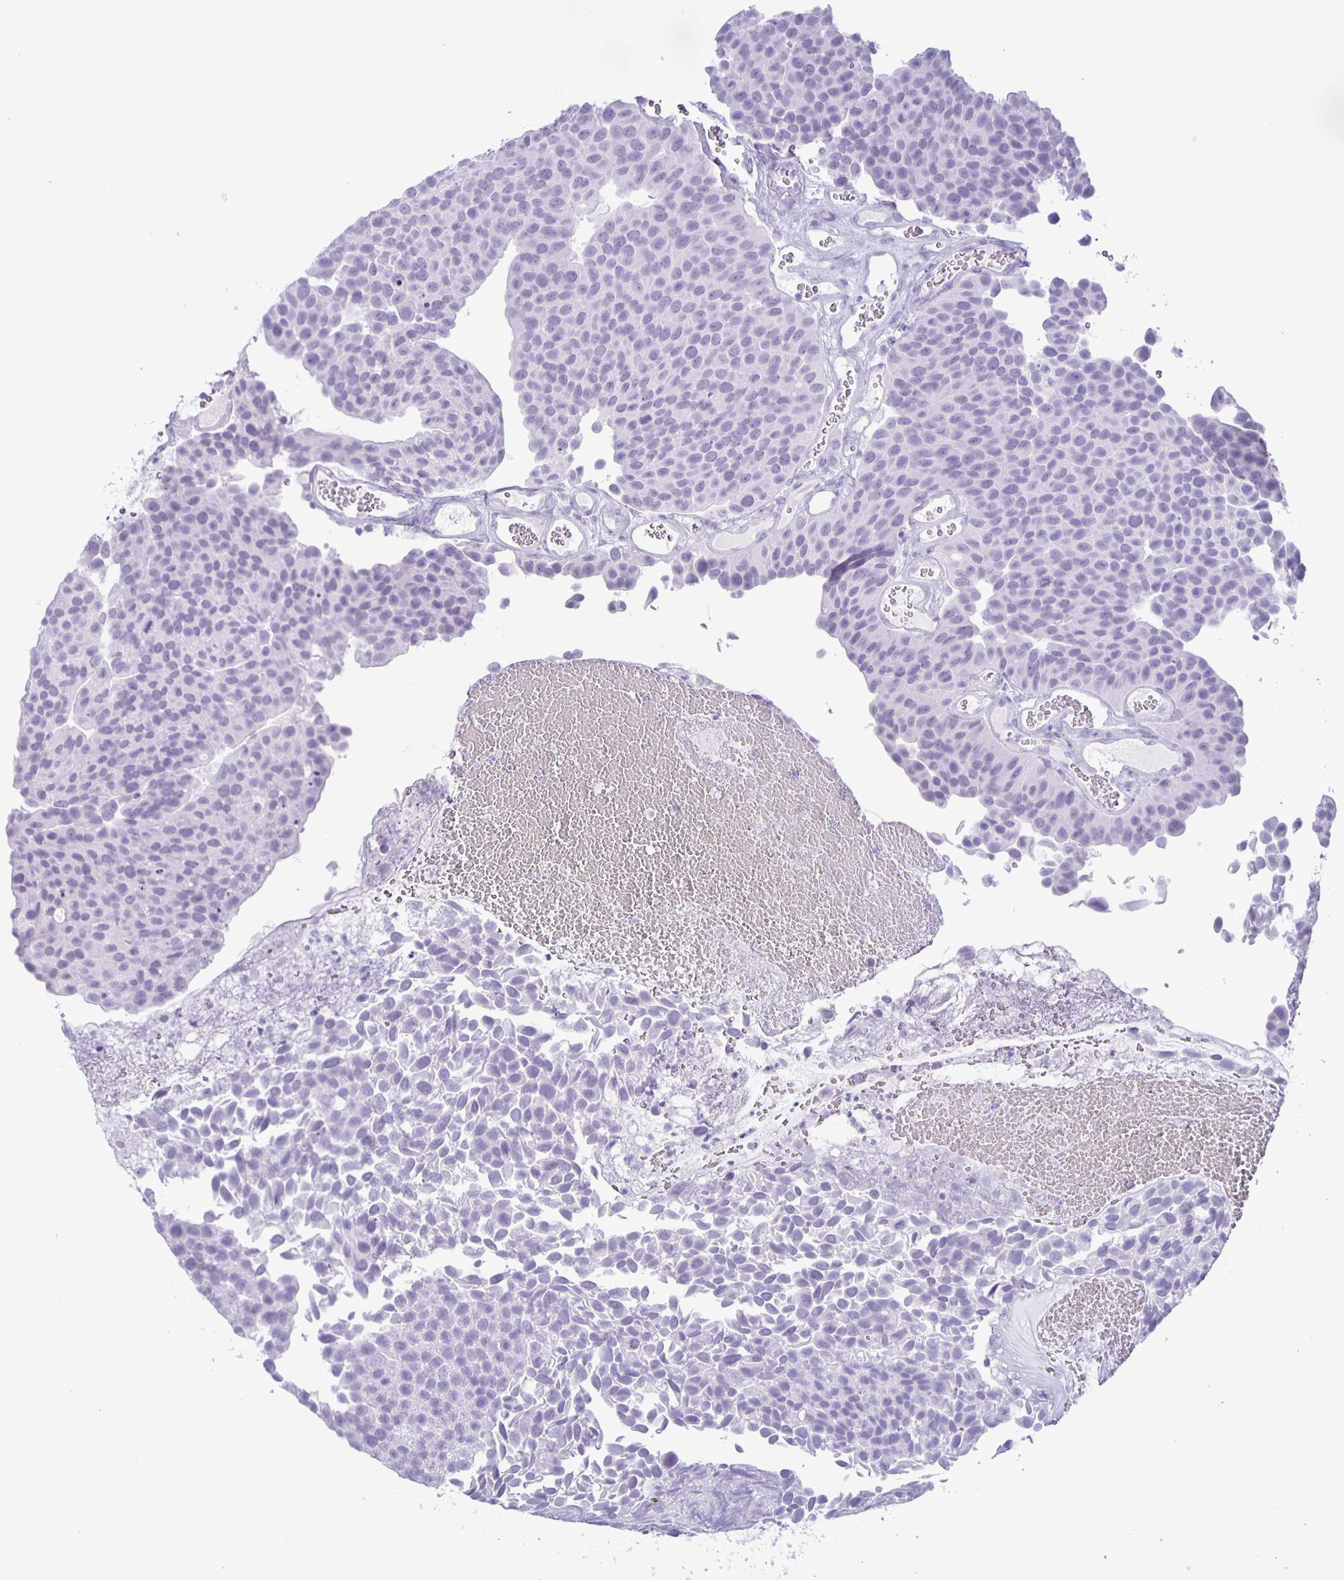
{"staining": {"intensity": "negative", "quantity": "none", "location": "none"}, "tissue": "urothelial cancer", "cell_type": "Tumor cells", "image_type": "cancer", "snomed": [{"axis": "morphology", "description": "Urothelial carcinoma, Low grade"}, {"axis": "topography", "description": "Urinary bladder"}], "caption": "Urothelial cancer stained for a protein using immunohistochemistry shows no expression tumor cells.", "gene": "EZHIP", "patient": {"sex": "female", "age": 69}}